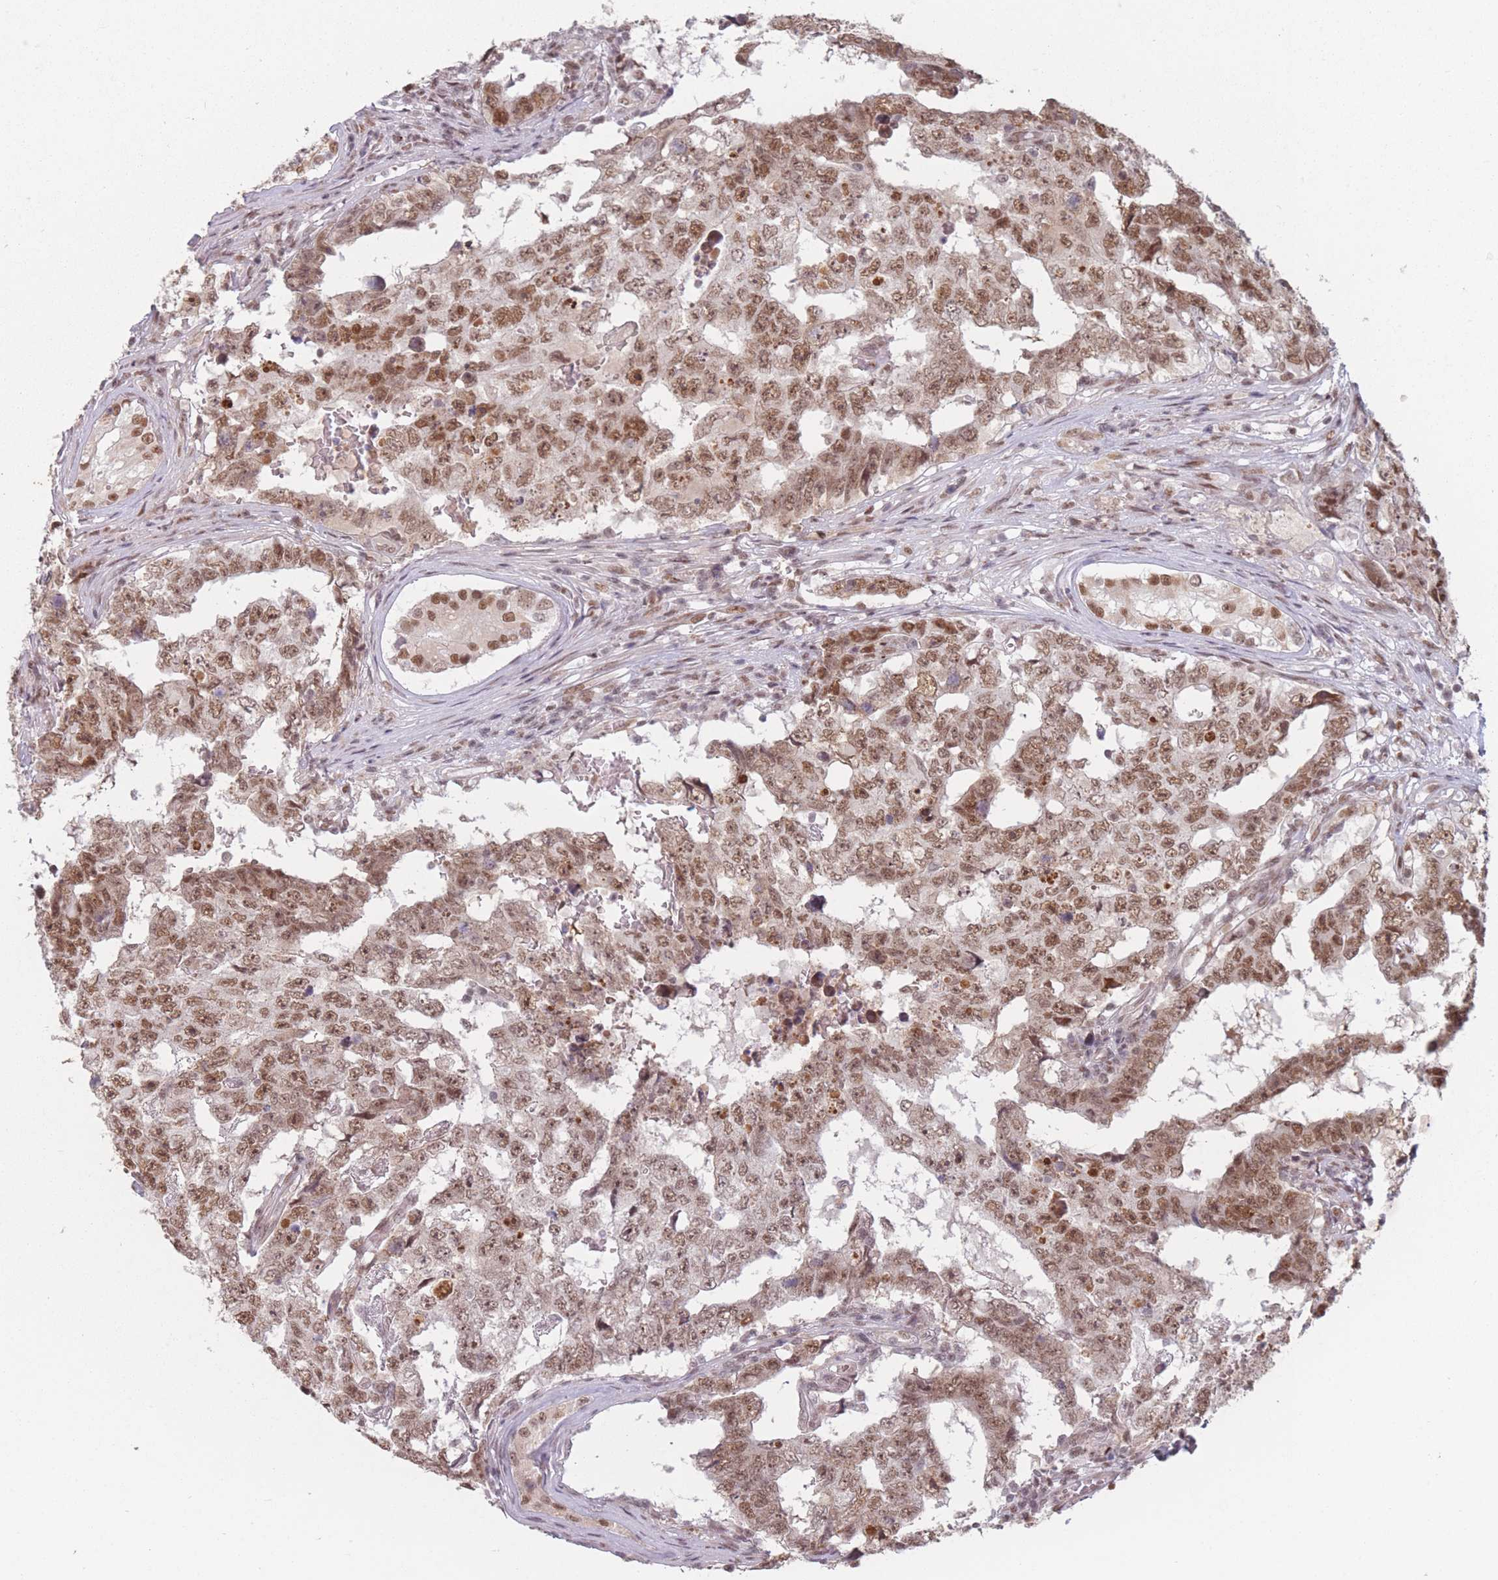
{"staining": {"intensity": "moderate", "quantity": ">75%", "location": "nuclear"}, "tissue": "testis cancer", "cell_type": "Tumor cells", "image_type": "cancer", "snomed": [{"axis": "morphology", "description": "Carcinoma, Embryonal, NOS"}, {"axis": "topography", "description": "Testis"}], "caption": "There is medium levels of moderate nuclear expression in tumor cells of embryonal carcinoma (testis), as demonstrated by immunohistochemical staining (brown color).", "gene": "SUPT6H", "patient": {"sex": "male", "age": 25}}